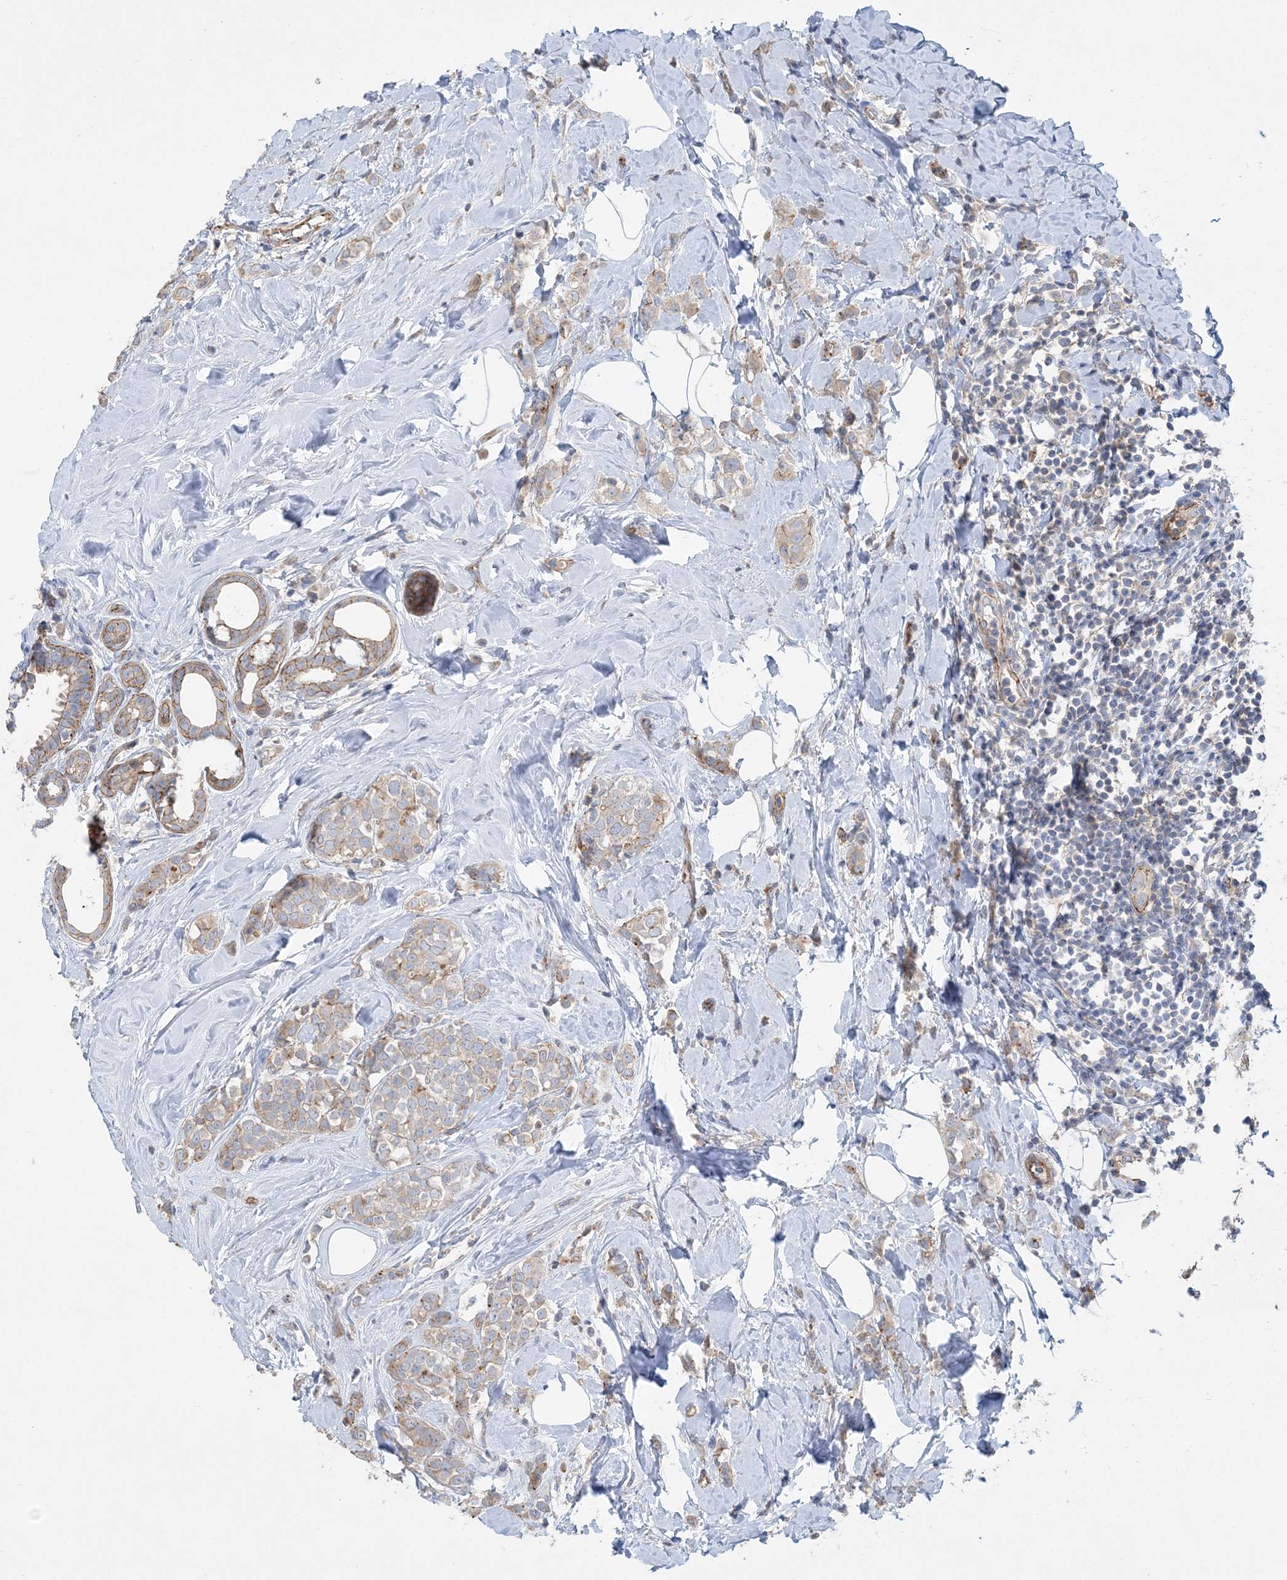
{"staining": {"intensity": "weak", "quantity": ">75%", "location": "cytoplasmic/membranous"}, "tissue": "breast cancer", "cell_type": "Tumor cells", "image_type": "cancer", "snomed": [{"axis": "morphology", "description": "Lobular carcinoma"}, {"axis": "topography", "description": "Breast"}], "caption": "Brown immunohistochemical staining in human breast lobular carcinoma demonstrates weak cytoplasmic/membranous positivity in about >75% of tumor cells. The protein of interest is shown in brown color, while the nuclei are stained blue.", "gene": "PIGC", "patient": {"sex": "female", "age": 47}}